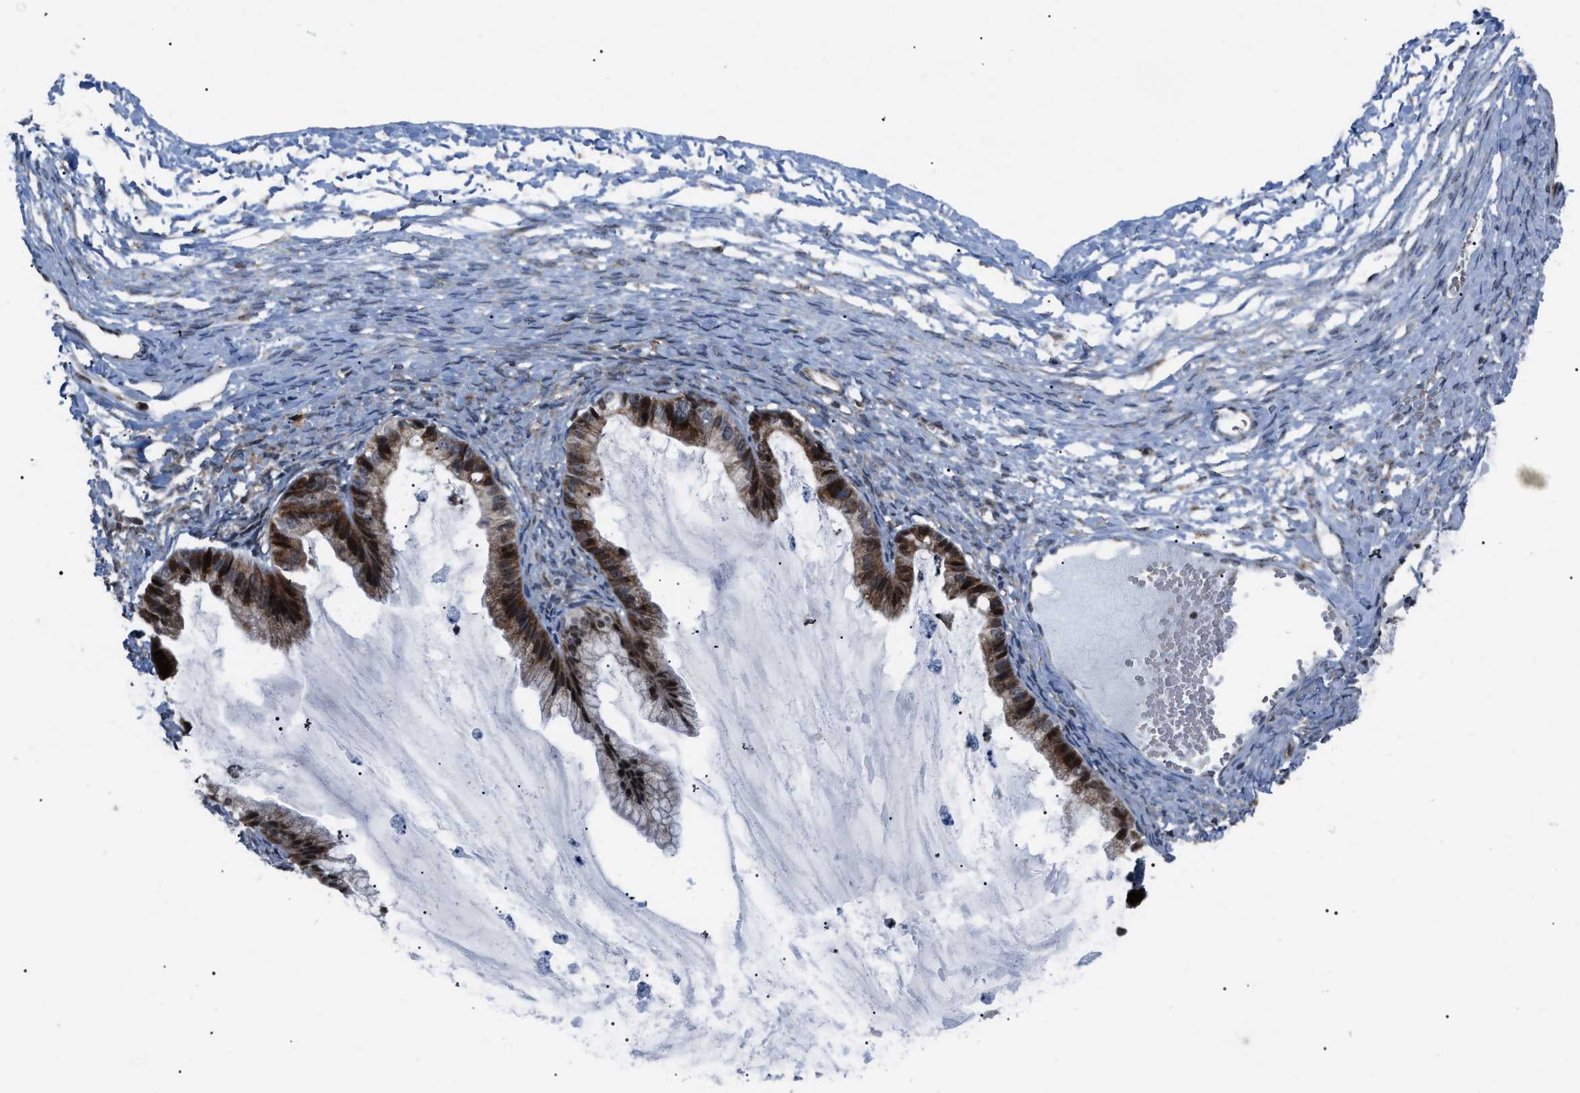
{"staining": {"intensity": "strong", "quantity": ">75%", "location": "cytoplasmic/membranous"}, "tissue": "ovarian cancer", "cell_type": "Tumor cells", "image_type": "cancer", "snomed": [{"axis": "morphology", "description": "Cystadenocarcinoma, mucinous, NOS"}, {"axis": "topography", "description": "Ovary"}], "caption": "The immunohistochemical stain labels strong cytoplasmic/membranous expression in tumor cells of mucinous cystadenocarcinoma (ovarian) tissue.", "gene": "AGO2", "patient": {"sex": "female", "age": 57}}